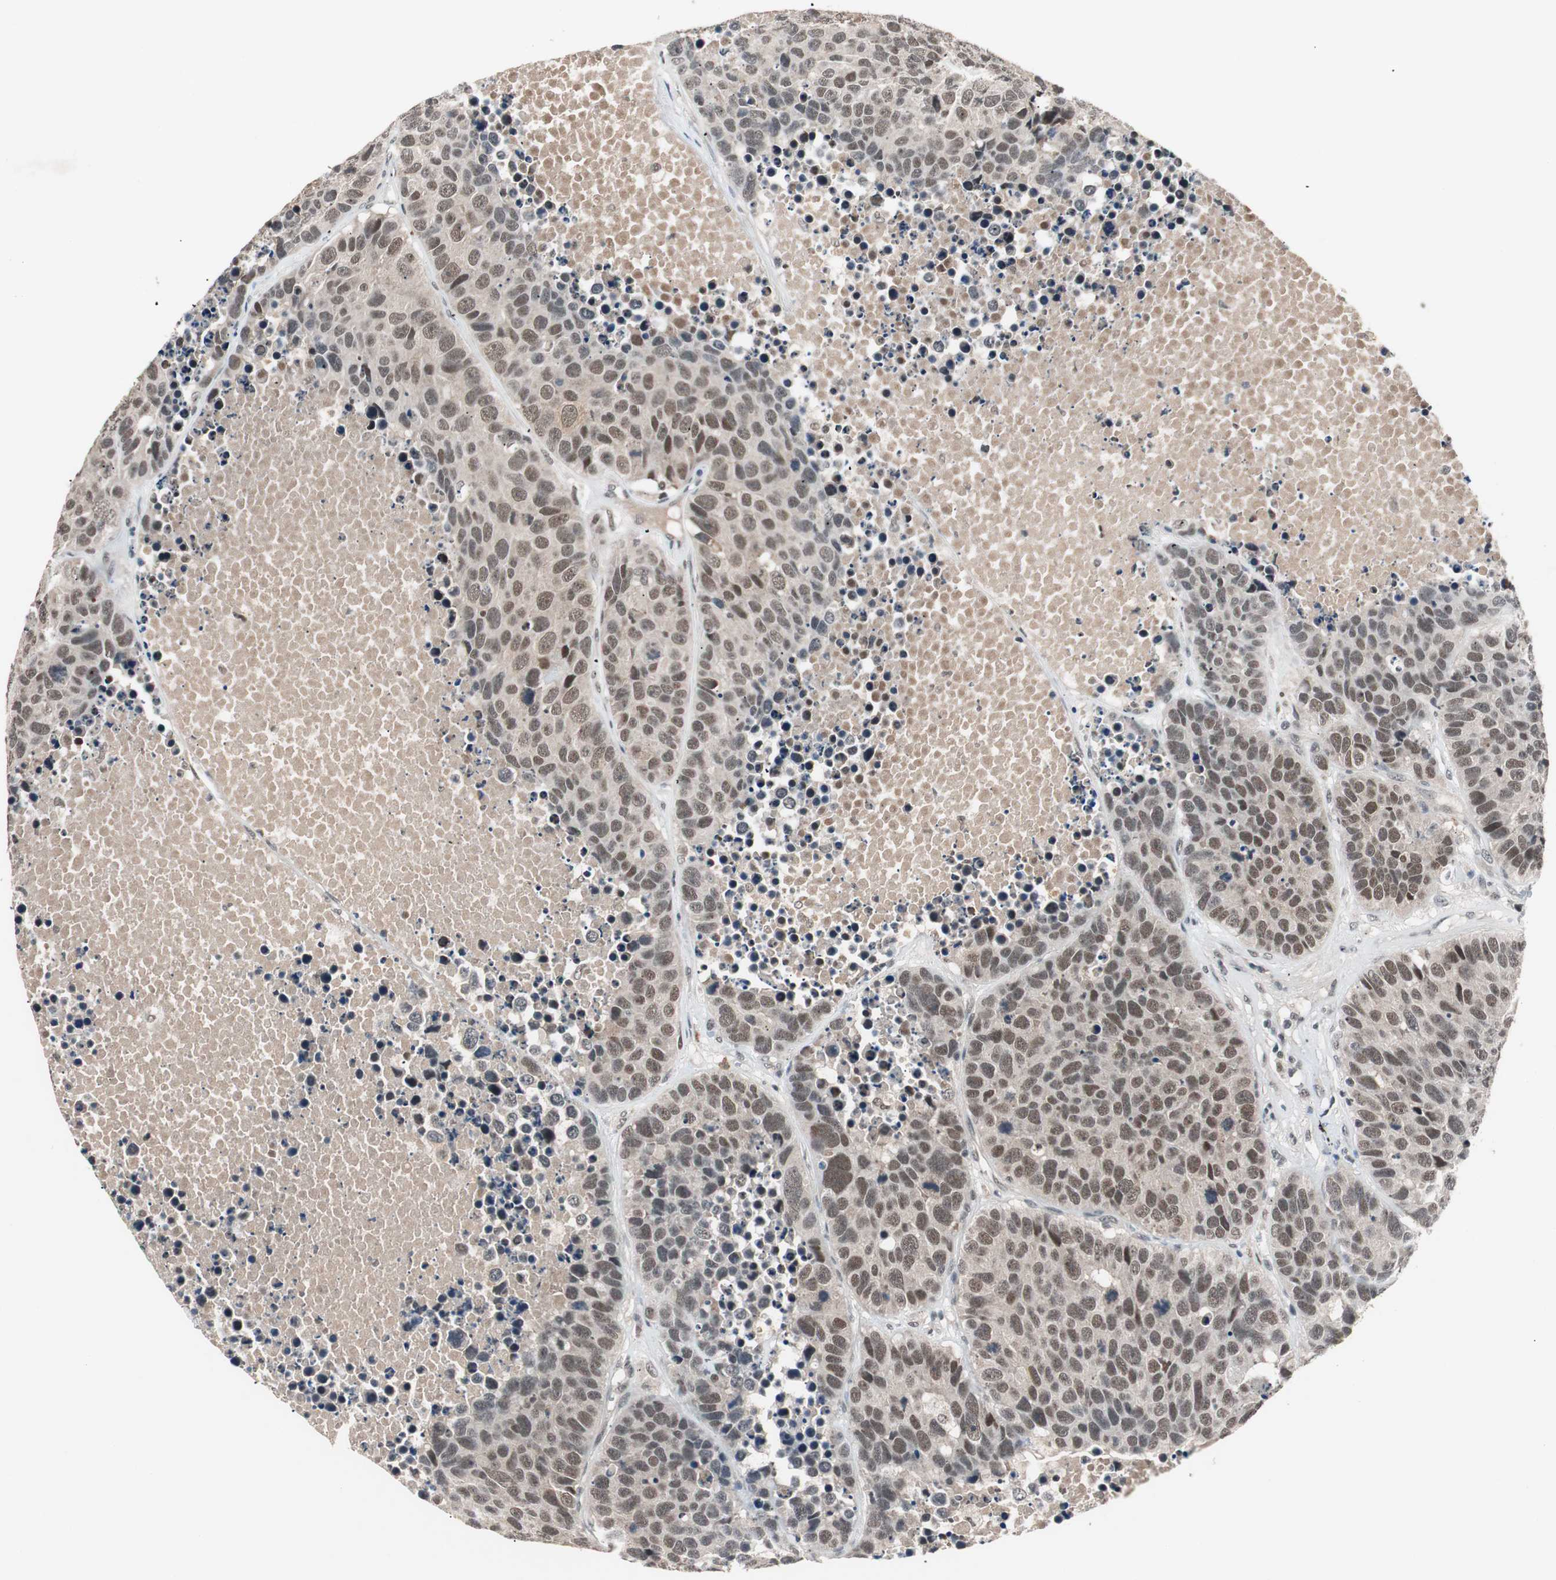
{"staining": {"intensity": "moderate", "quantity": ">75%", "location": "nuclear"}, "tissue": "carcinoid", "cell_type": "Tumor cells", "image_type": "cancer", "snomed": [{"axis": "morphology", "description": "Carcinoid, malignant, NOS"}, {"axis": "topography", "description": "Lung"}], "caption": "IHC staining of carcinoid, which shows medium levels of moderate nuclear staining in approximately >75% of tumor cells indicating moderate nuclear protein expression. The staining was performed using DAB (brown) for protein detection and nuclei were counterstained in hematoxylin (blue).", "gene": "NFRKB", "patient": {"sex": "male", "age": 60}}